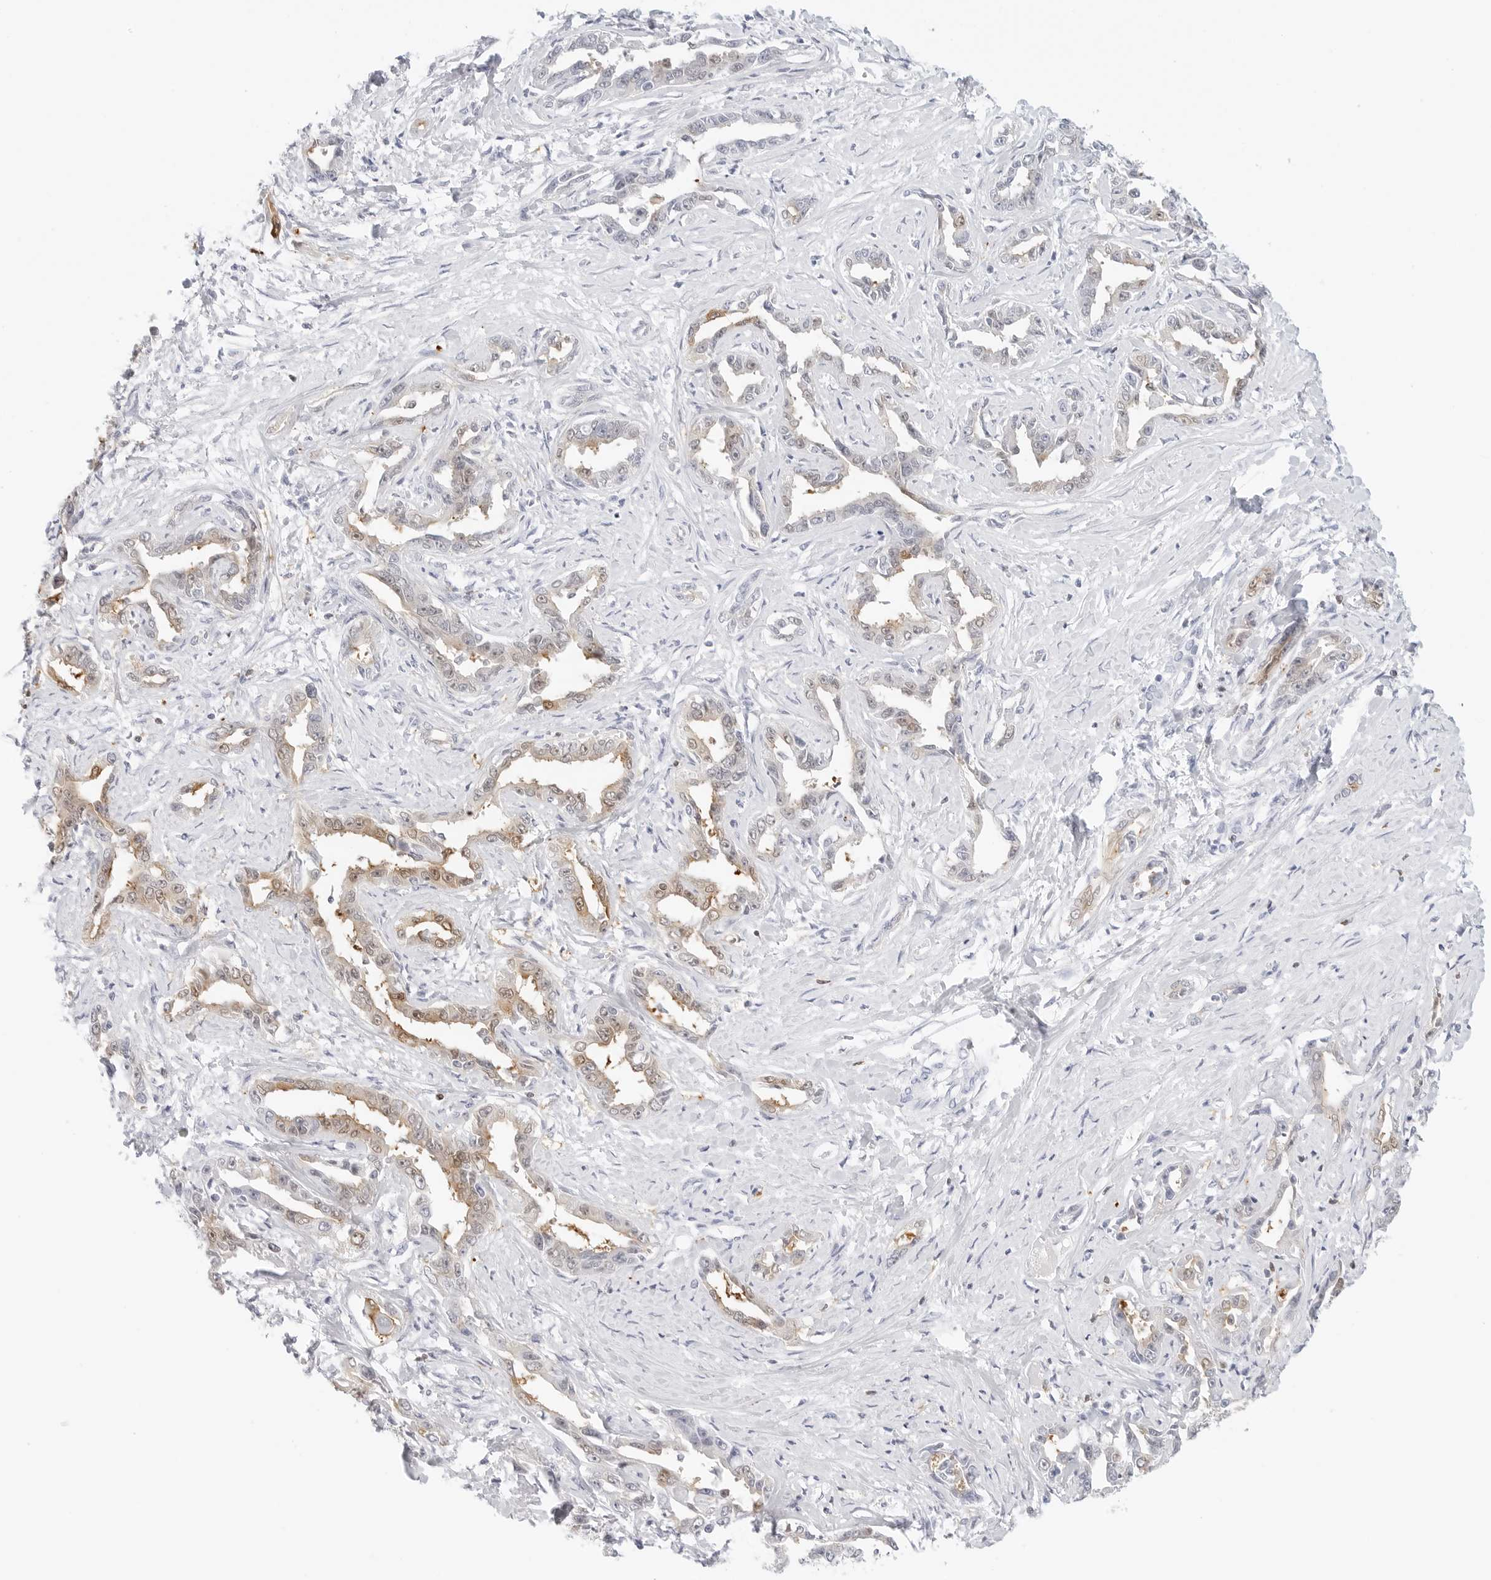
{"staining": {"intensity": "moderate", "quantity": "<25%", "location": "cytoplasmic/membranous"}, "tissue": "liver cancer", "cell_type": "Tumor cells", "image_type": "cancer", "snomed": [{"axis": "morphology", "description": "Cholangiocarcinoma"}, {"axis": "topography", "description": "Liver"}], "caption": "Moderate cytoplasmic/membranous expression for a protein is seen in approximately <25% of tumor cells of liver cholangiocarcinoma using immunohistochemistry (IHC).", "gene": "SLC9A3R1", "patient": {"sex": "male", "age": 59}}